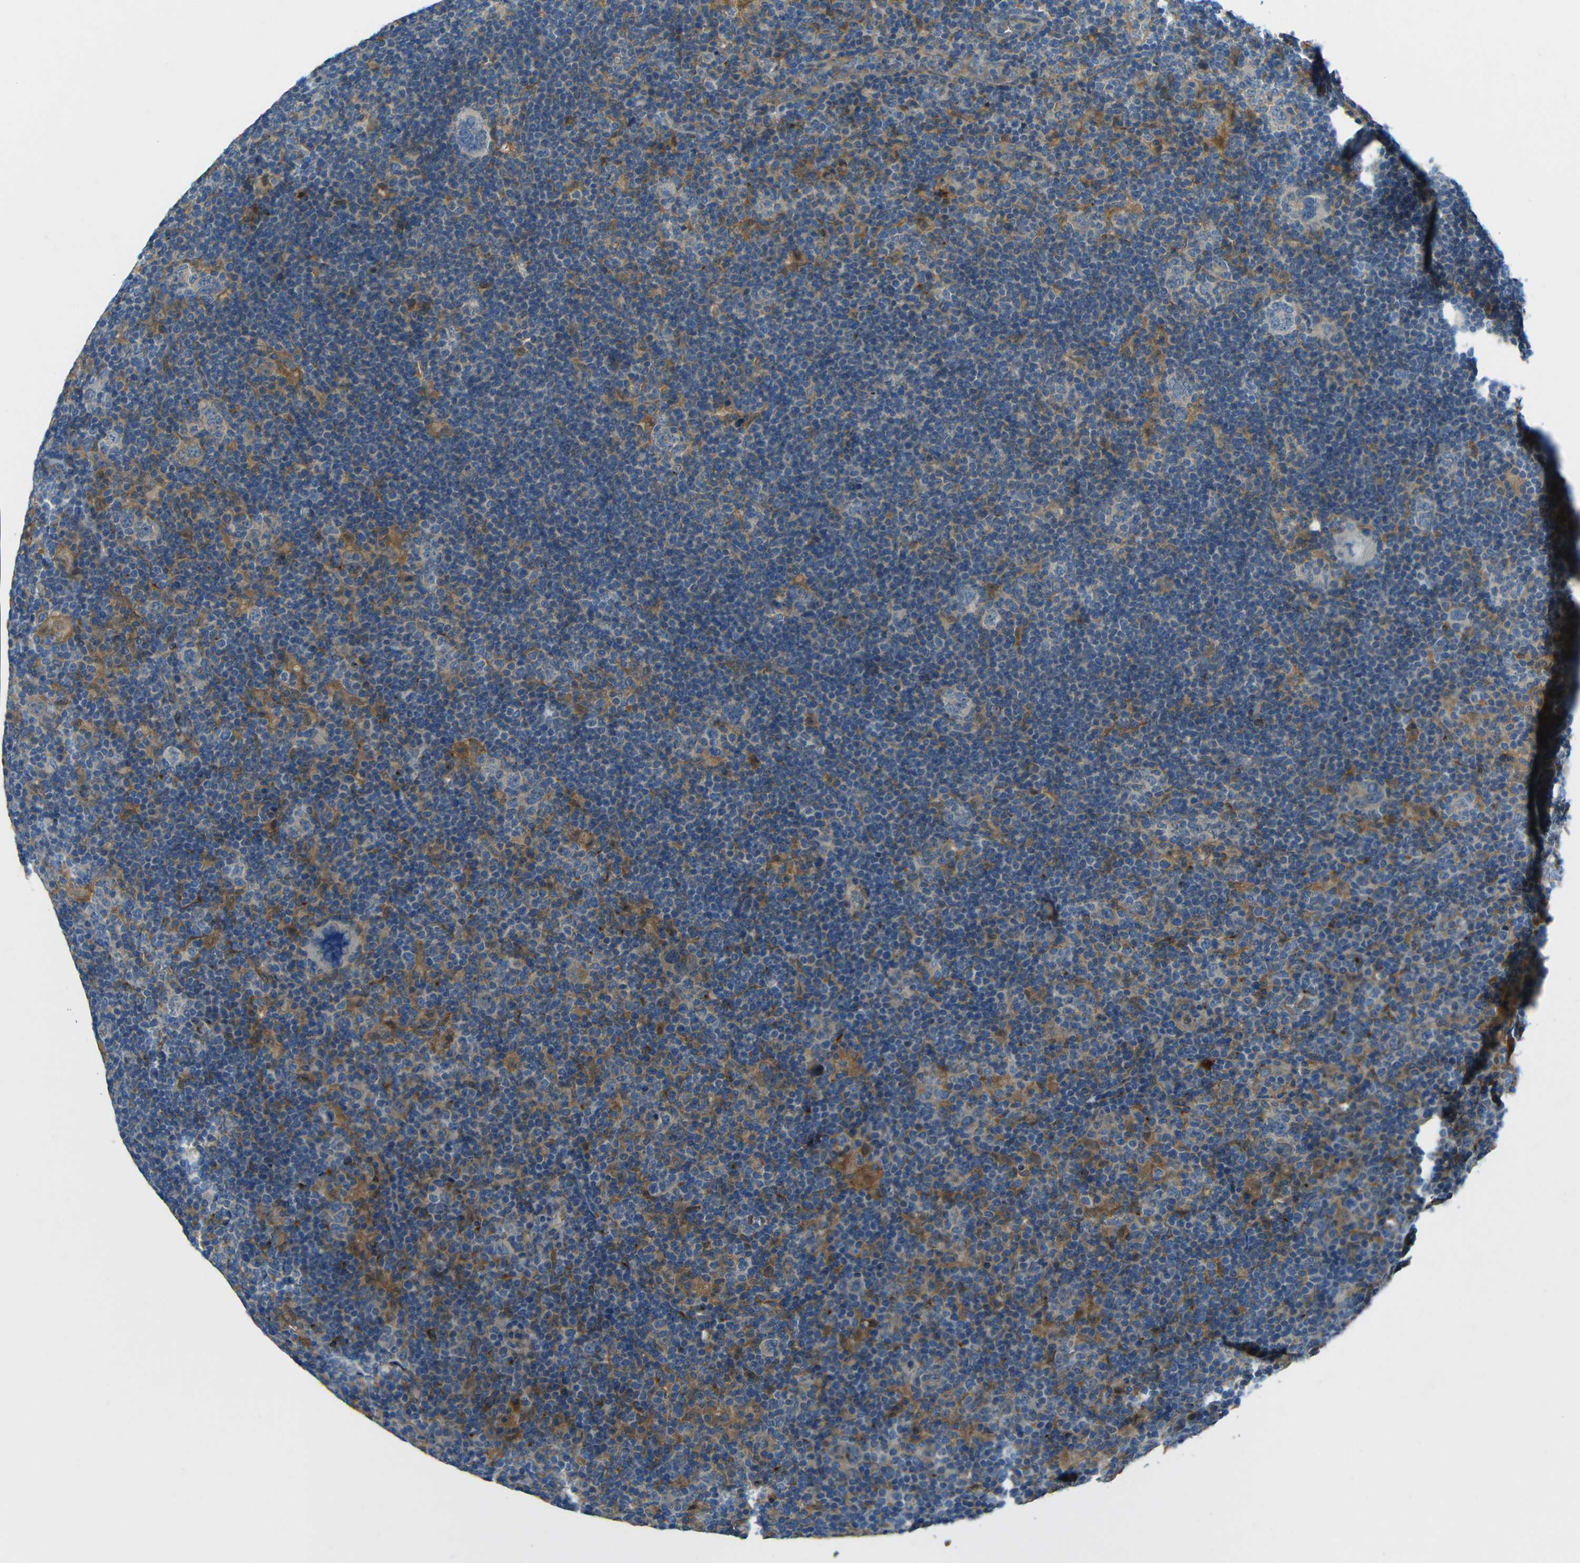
{"staining": {"intensity": "weak", "quantity": "25%-75%", "location": "cytoplasmic/membranous"}, "tissue": "lymphoma", "cell_type": "Tumor cells", "image_type": "cancer", "snomed": [{"axis": "morphology", "description": "Hodgkin's disease, NOS"}, {"axis": "topography", "description": "Lymph node"}], "caption": "Lymphoma tissue exhibits weak cytoplasmic/membranous staining in about 25%-75% of tumor cells", "gene": "CYP26B1", "patient": {"sex": "female", "age": 57}}